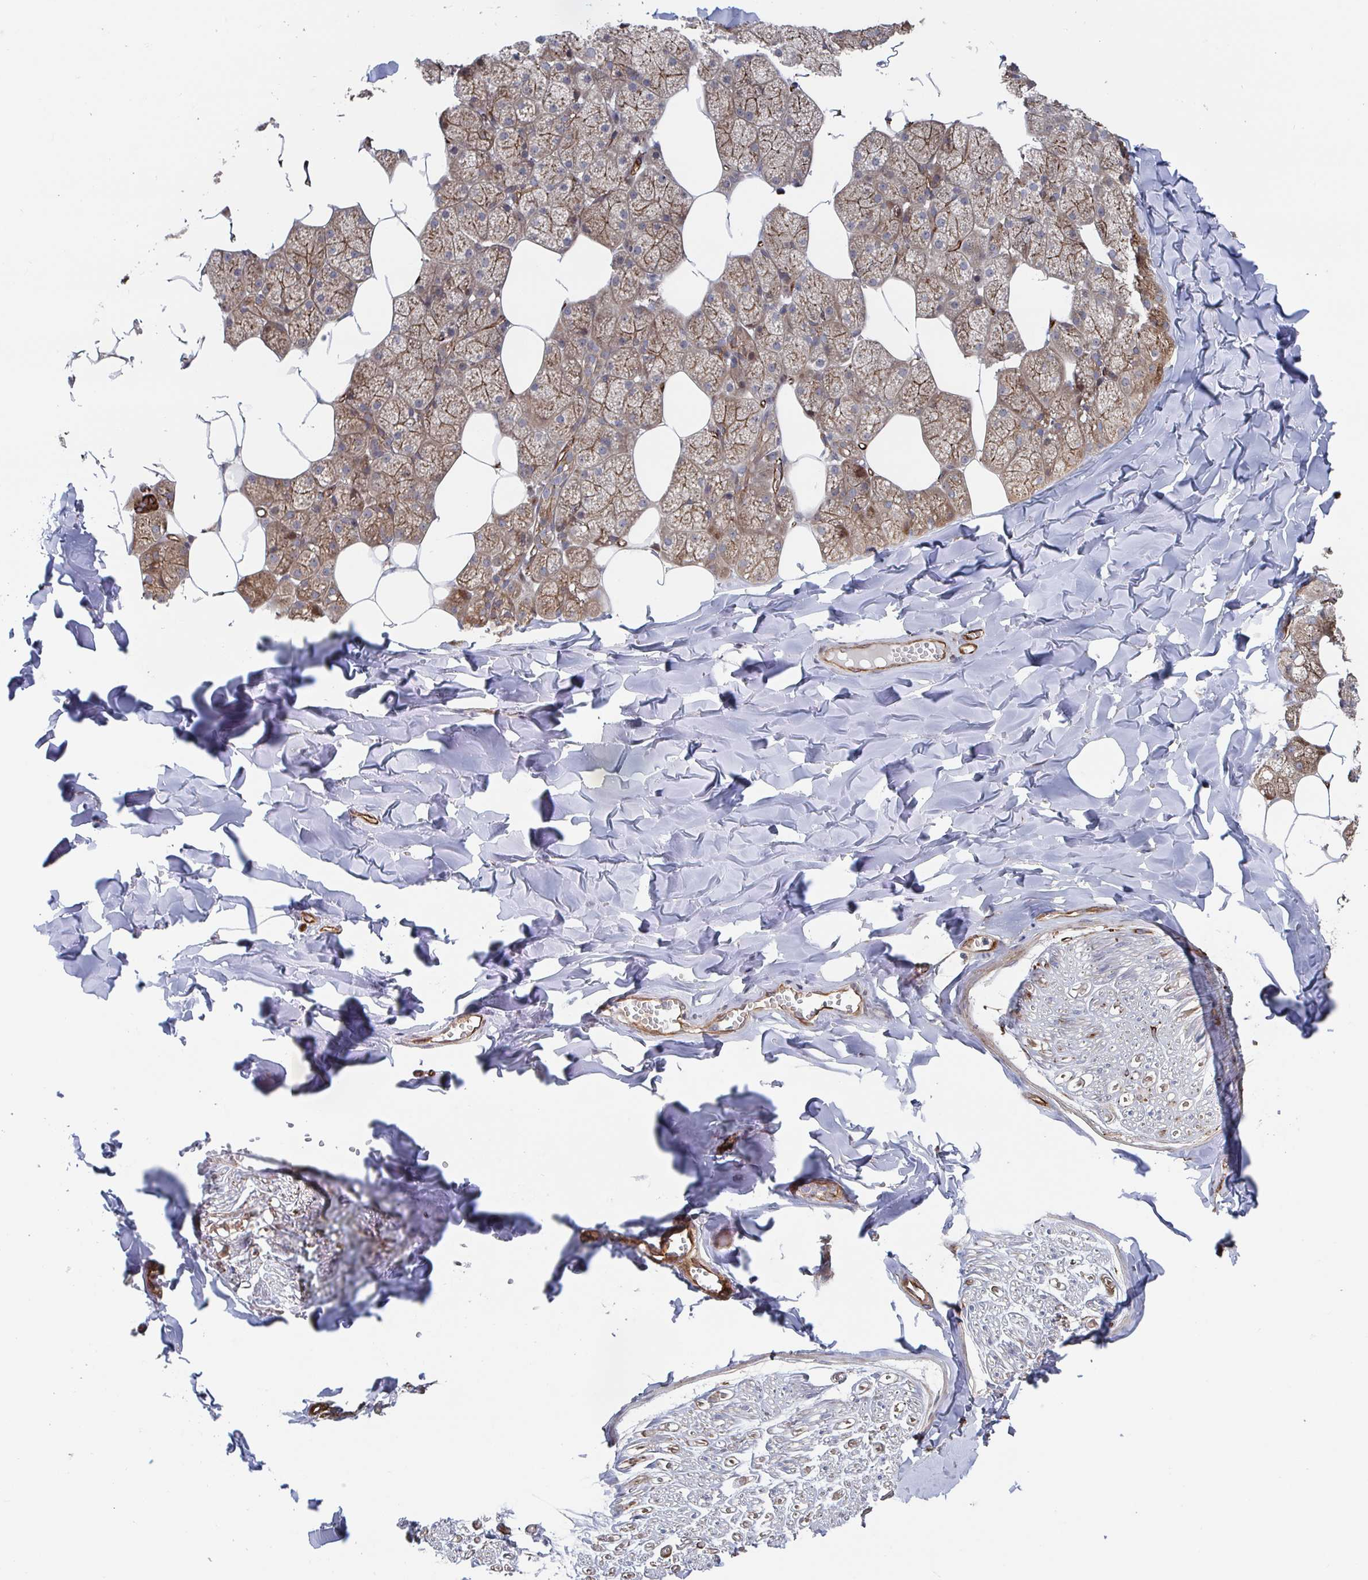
{"staining": {"intensity": "moderate", "quantity": ">75%", "location": "cytoplasmic/membranous"}, "tissue": "salivary gland", "cell_type": "Glandular cells", "image_type": "normal", "snomed": [{"axis": "morphology", "description": "Normal tissue, NOS"}, {"axis": "topography", "description": "Salivary gland"}, {"axis": "topography", "description": "Peripheral nerve tissue"}], "caption": "Glandular cells display medium levels of moderate cytoplasmic/membranous positivity in approximately >75% of cells in unremarkable salivary gland. Immunohistochemistry stains the protein of interest in brown and the nuclei are stained blue.", "gene": "DVL3", "patient": {"sex": "male", "age": 38}}